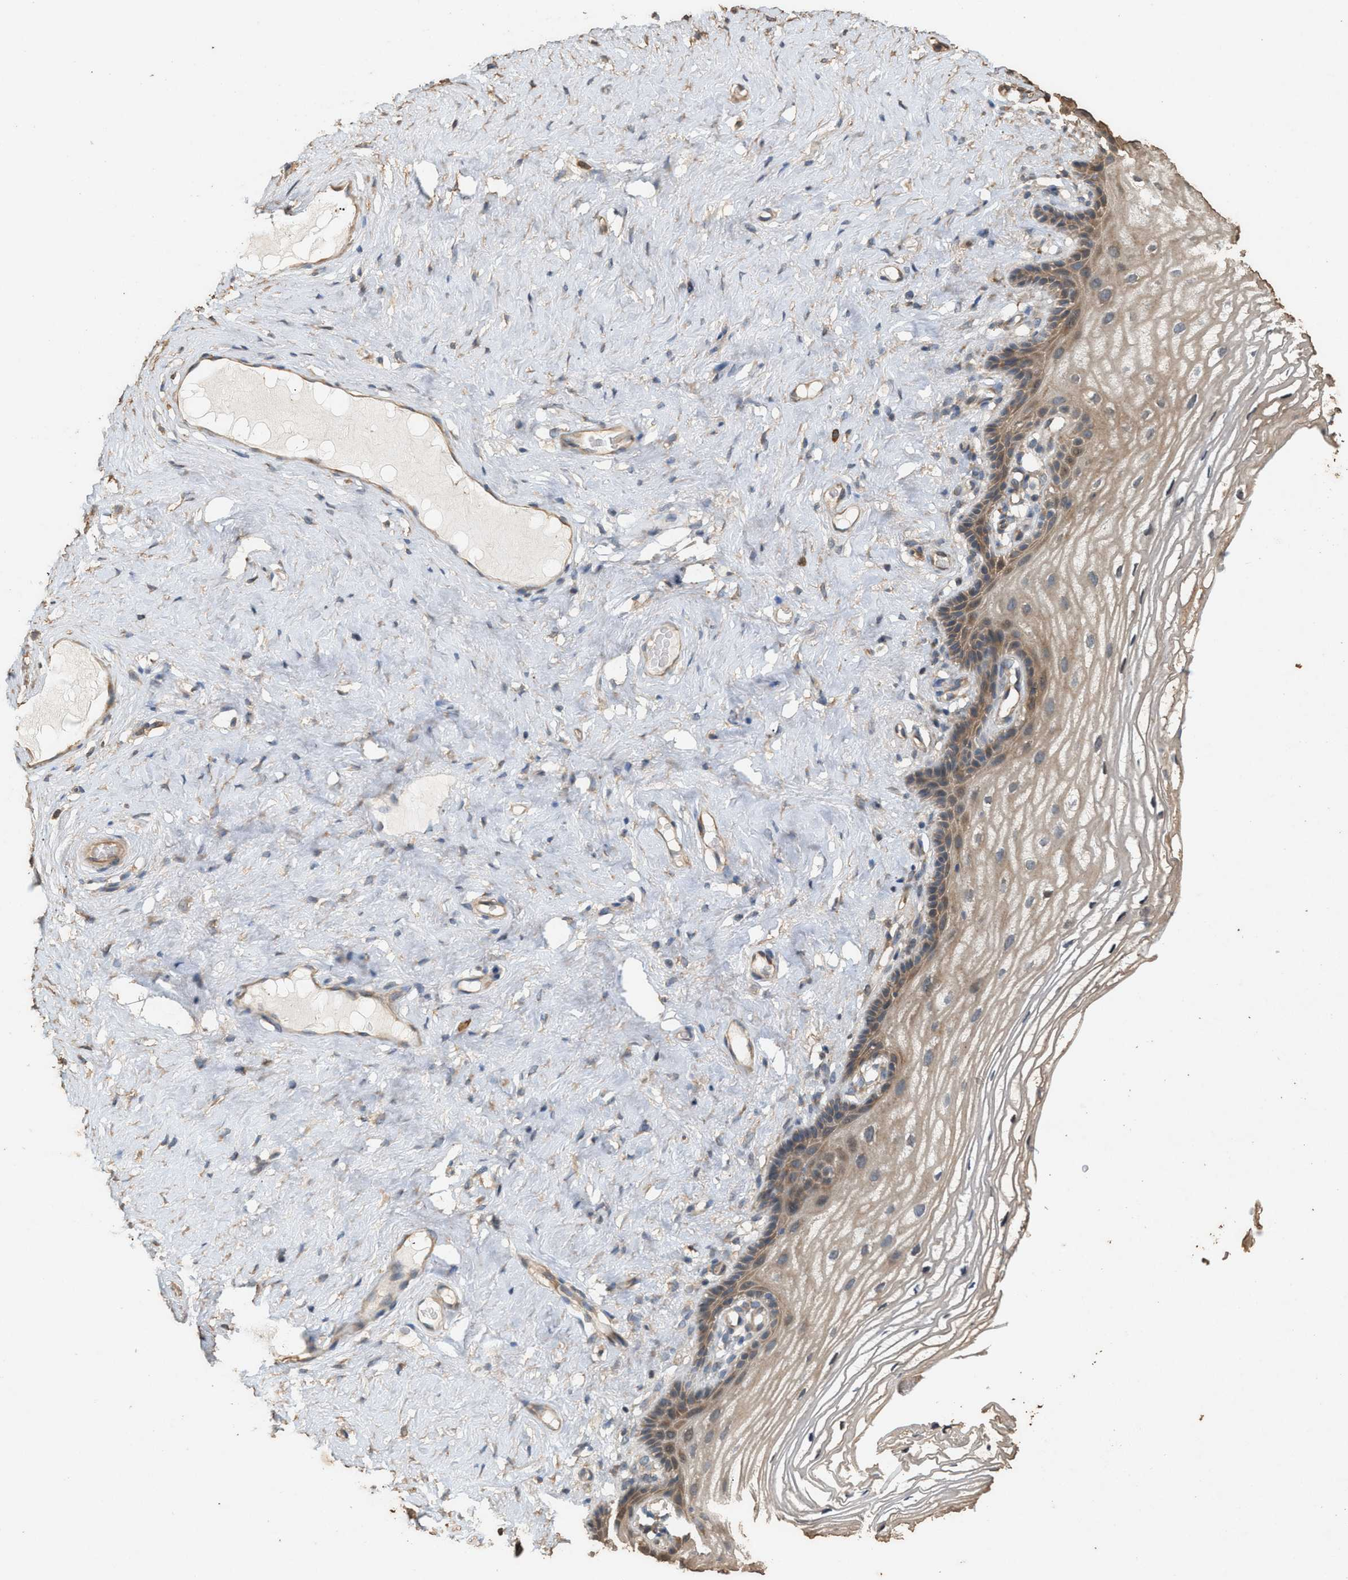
{"staining": {"intensity": "moderate", "quantity": ">75%", "location": "cytoplasmic/membranous"}, "tissue": "vagina", "cell_type": "Squamous epithelial cells", "image_type": "normal", "snomed": [{"axis": "morphology", "description": "Normal tissue, NOS"}, {"axis": "topography", "description": "Vagina"}], "caption": "Normal vagina exhibits moderate cytoplasmic/membranous positivity in about >75% of squamous epithelial cells.", "gene": "DCAF7", "patient": {"sex": "female", "age": 34}}